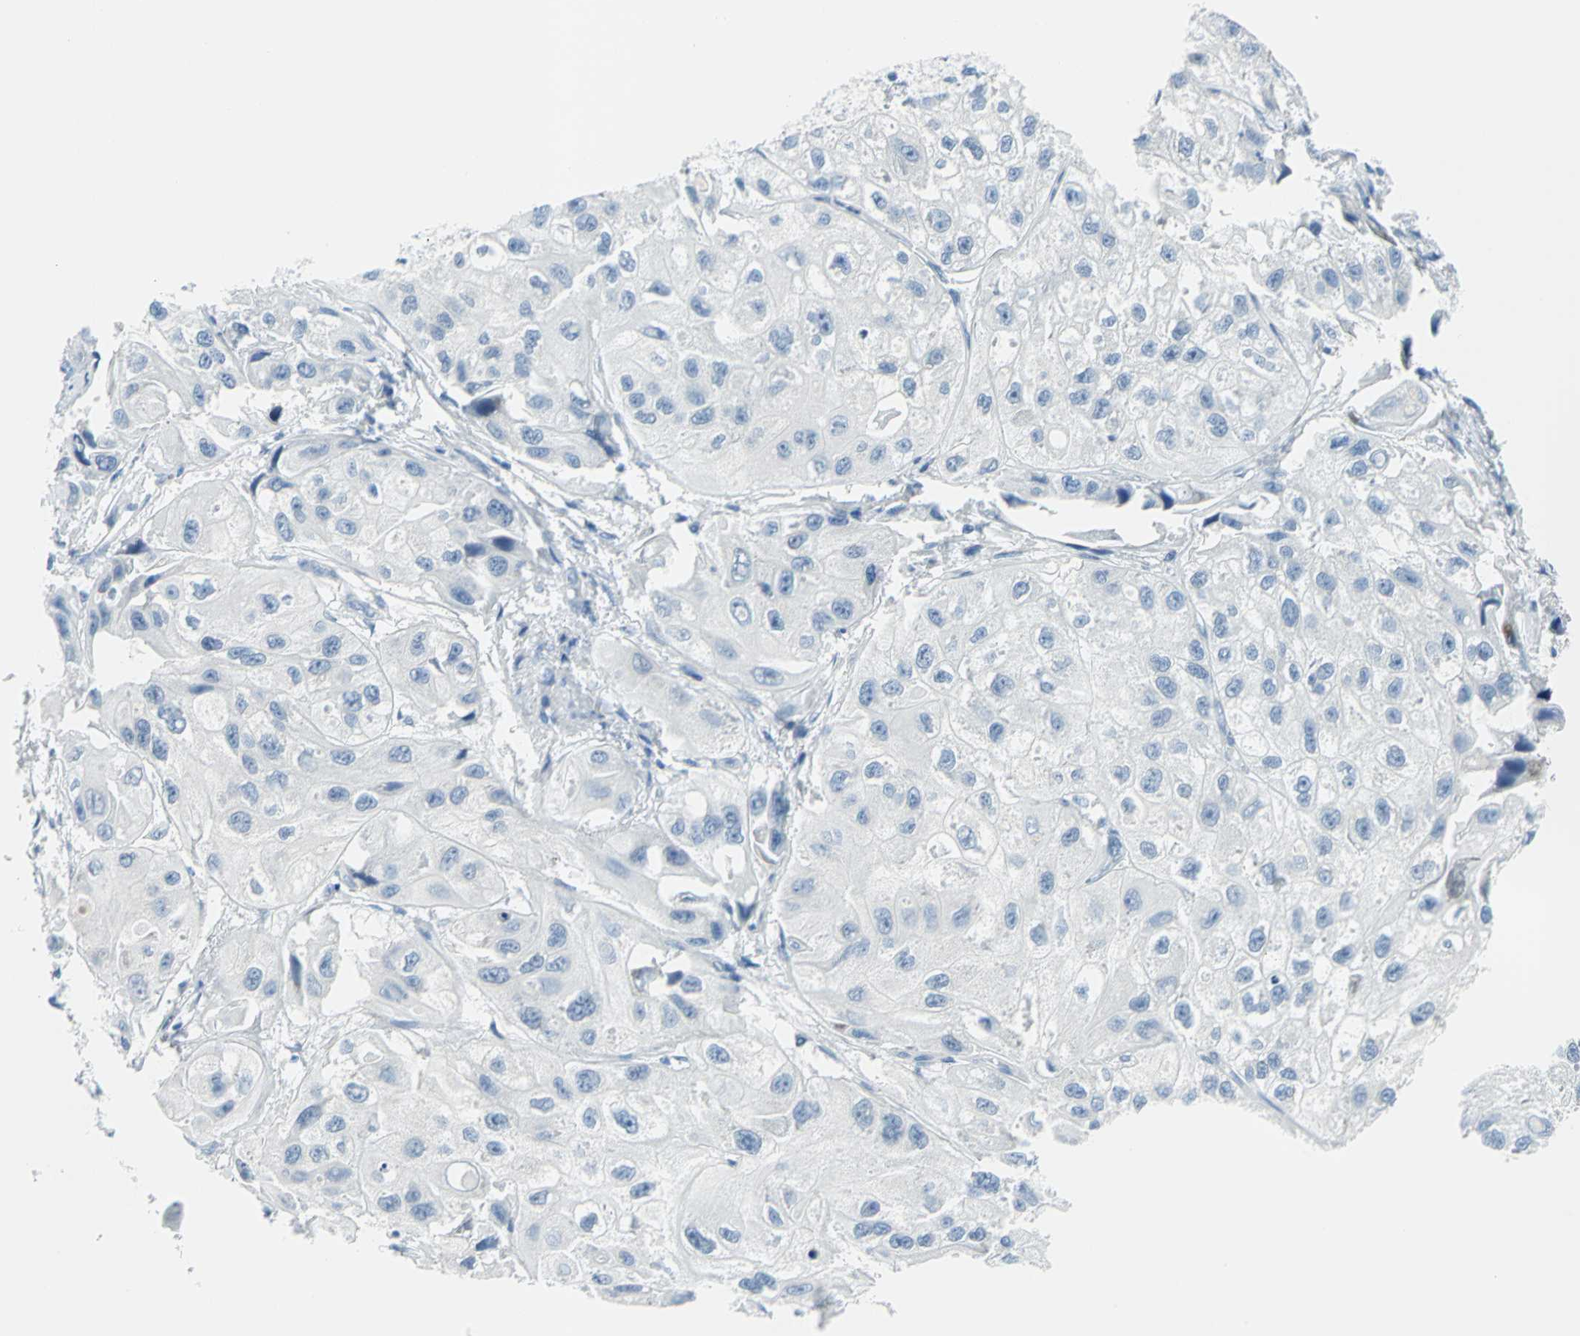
{"staining": {"intensity": "negative", "quantity": "none", "location": "none"}, "tissue": "urothelial cancer", "cell_type": "Tumor cells", "image_type": "cancer", "snomed": [{"axis": "morphology", "description": "Urothelial carcinoma, High grade"}, {"axis": "topography", "description": "Urinary bladder"}], "caption": "This is an immunohistochemistry micrograph of human urothelial cancer. There is no staining in tumor cells.", "gene": "DNAI2", "patient": {"sex": "female", "age": 64}}